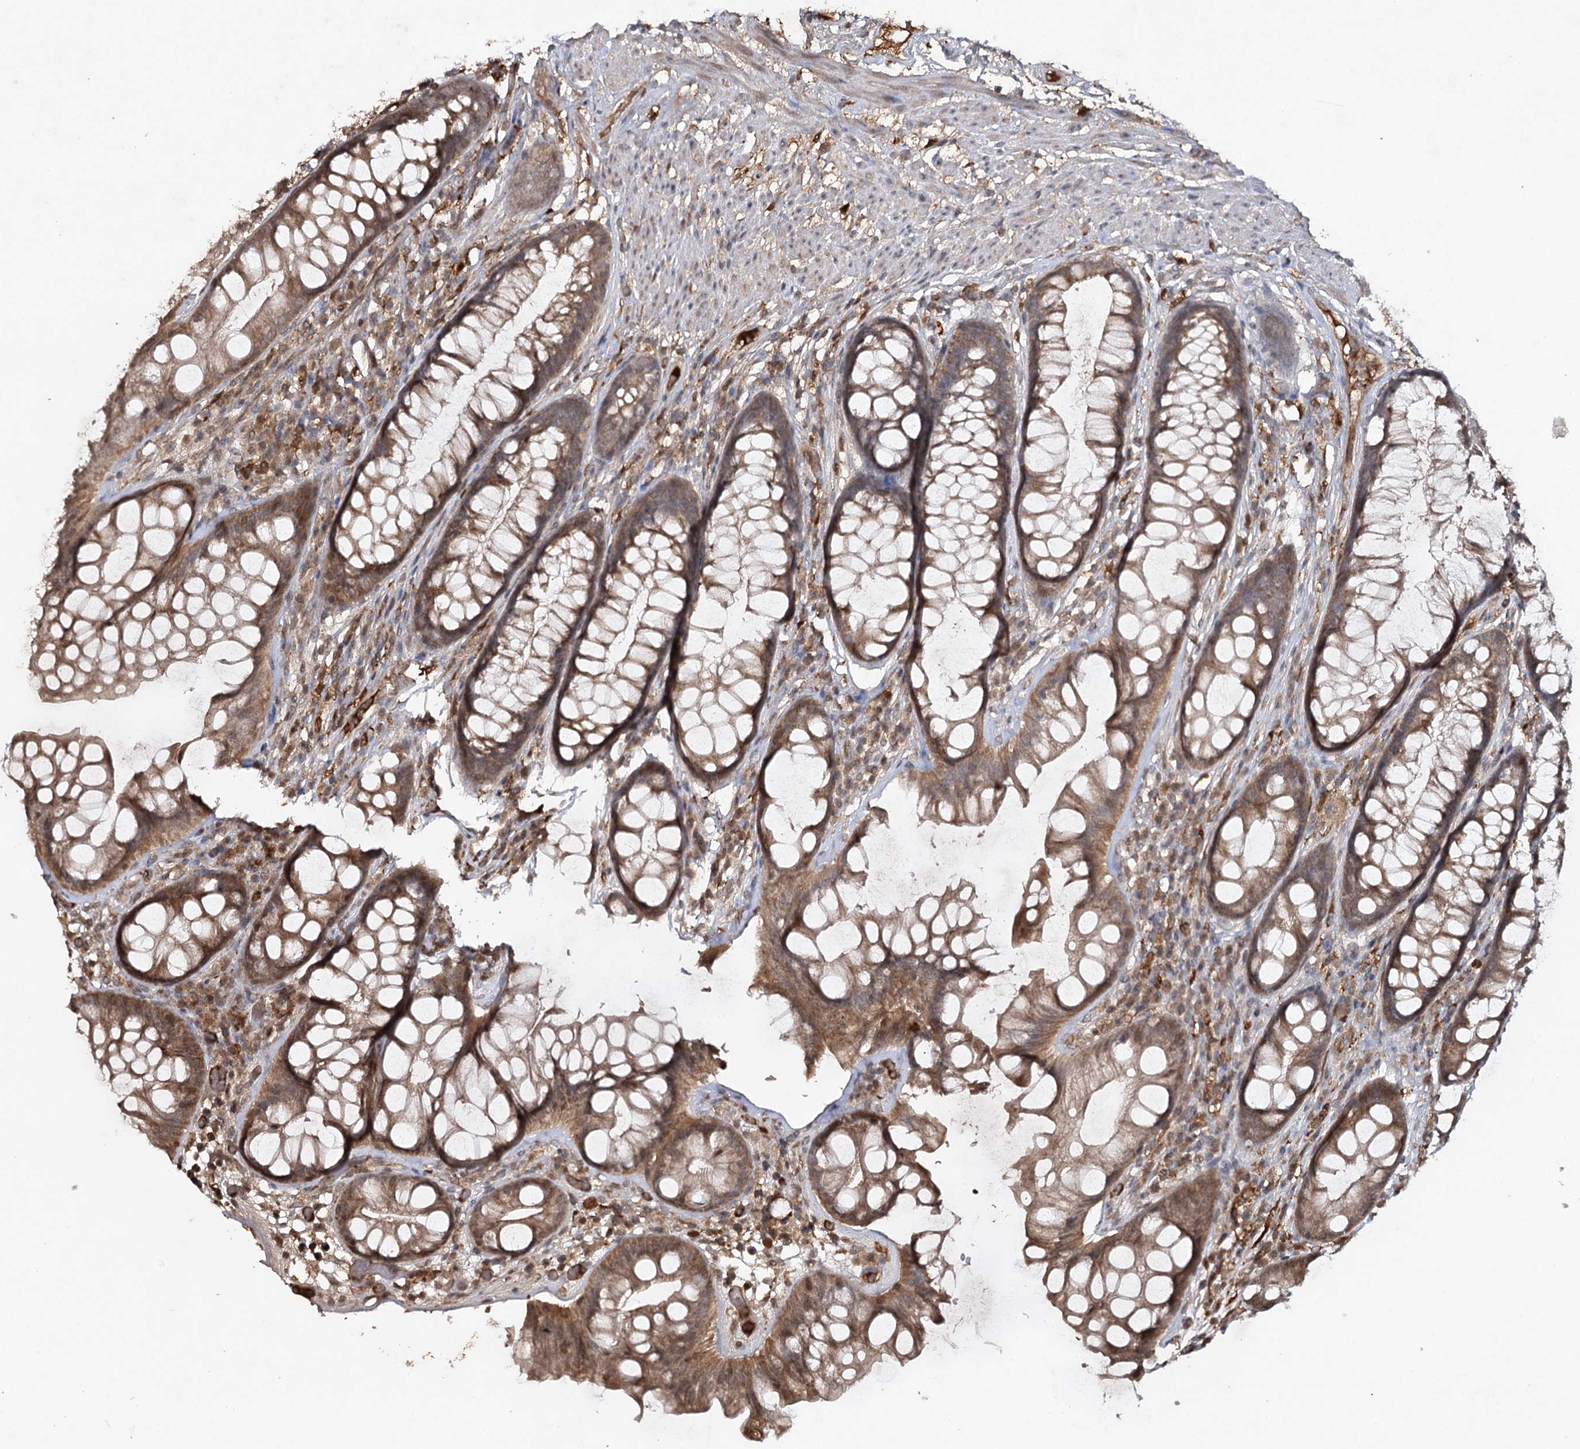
{"staining": {"intensity": "moderate", "quantity": ">75%", "location": "cytoplasmic/membranous"}, "tissue": "rectum", "cell_type": "Glandular cells", "image_type": "normal", "snomed": [{"axis": "morphology", "description": "Normal tissue, NOS"}, {"axis": "topography", "description": "Rectum"}], "caption": "Protein staining by immunohistochemistry (IHC) displays moderate cytoplasmic/membranous positivity in approximately >75% of glandular cells in normal rectum.", "gene": "CYP2B6", "patient": {"sex": "male", "age": 74}}